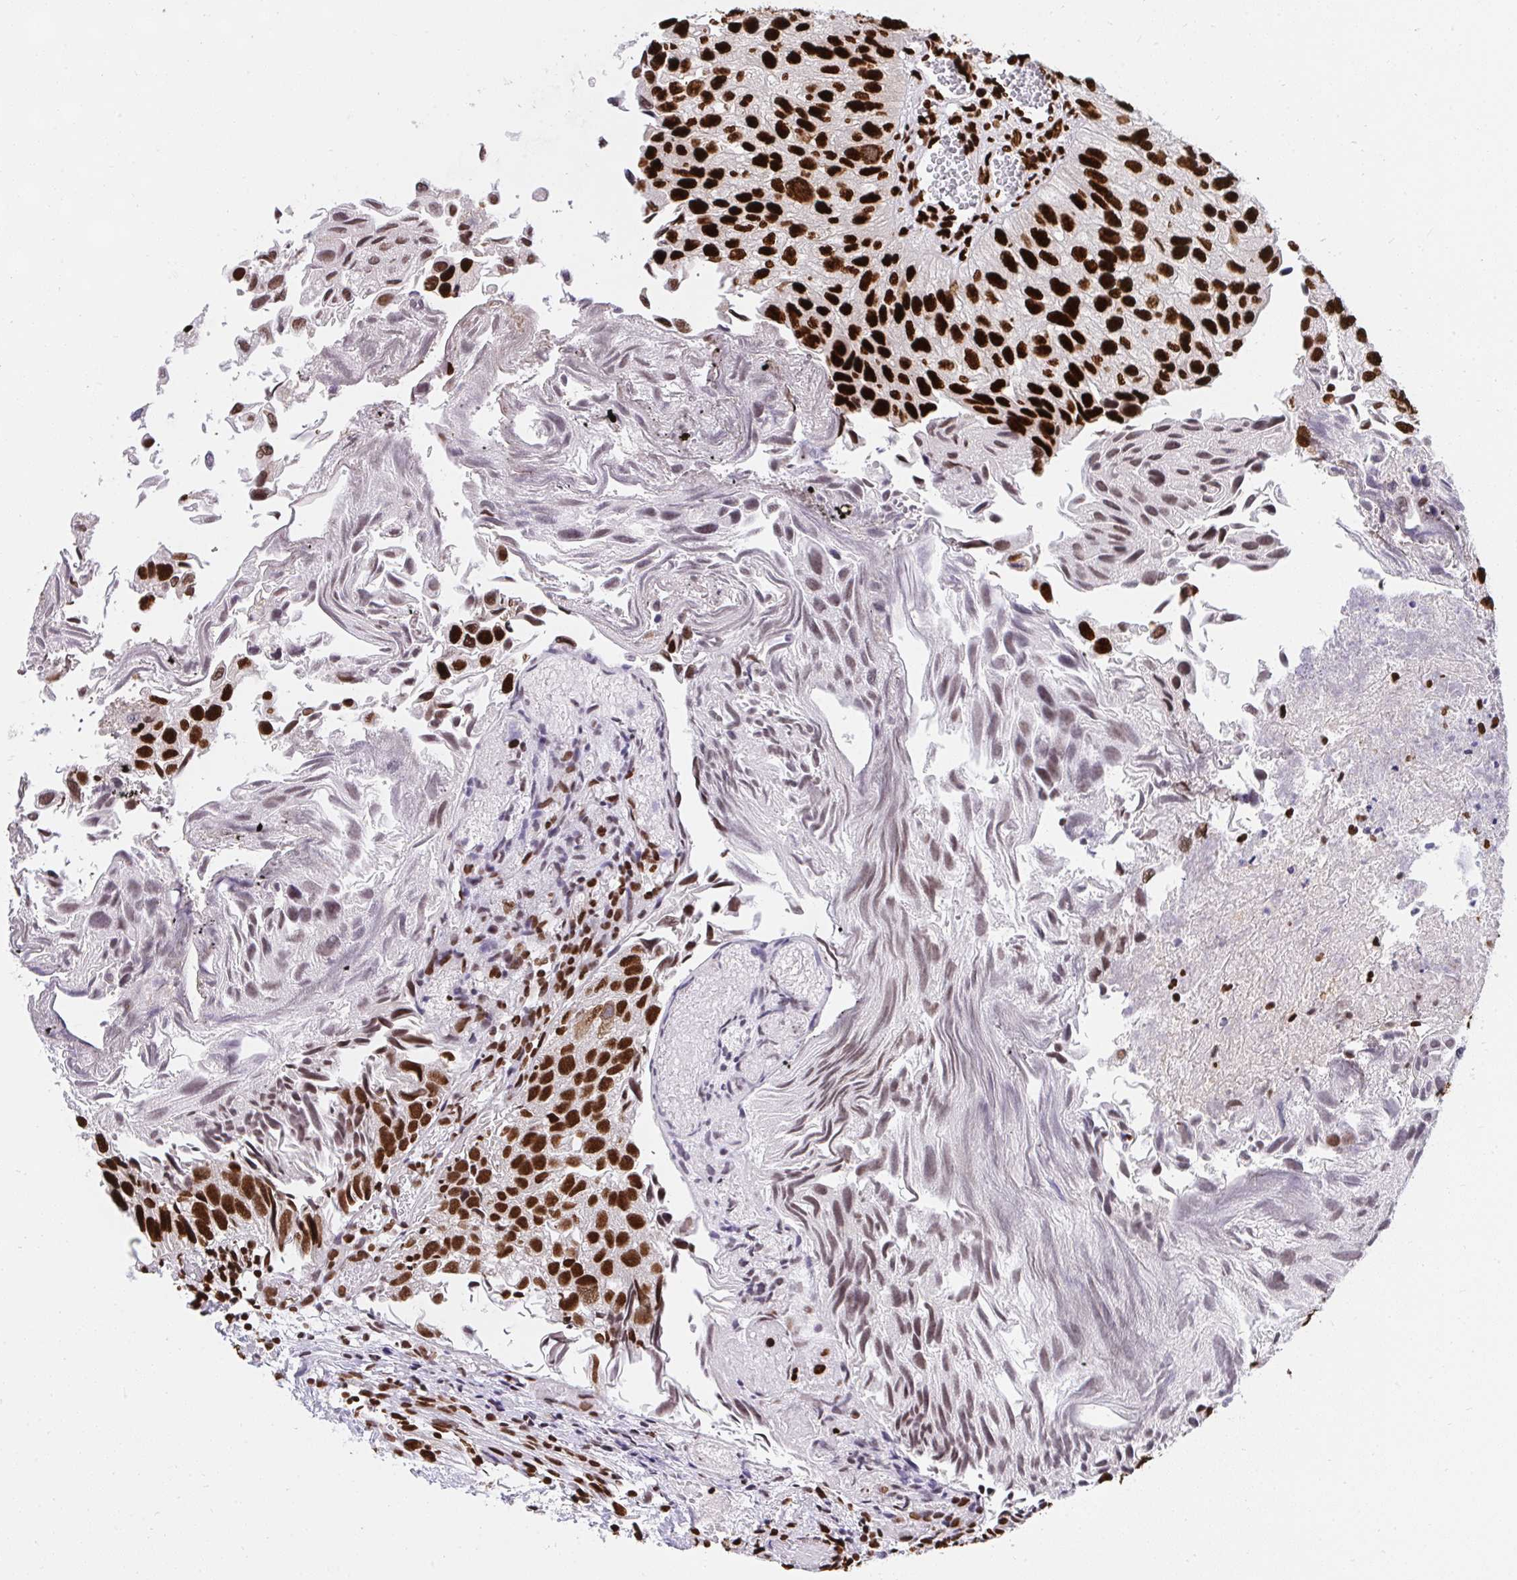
{"staining": {"intensity": "strong", "quantity": ">75%", "location": "nuclear"}, "tissue": "urothelial cancer", "cell_type": "Tumor cells", "image_type": "cancer", "snomed": [{"axis": "morphology", "description": "Urothelial carcinoma, Low grade"}, {"axis": "topography", "description": "Urinary bladder"}], "caption": "This is a micrograph of immunohistochemistry staining of low-grade urothelial carcinoma, which shows strong positivity in the nuclear of tumor cells.", "gene": "HNRNPL", "patient": {"sex": "female", "age": 89}}